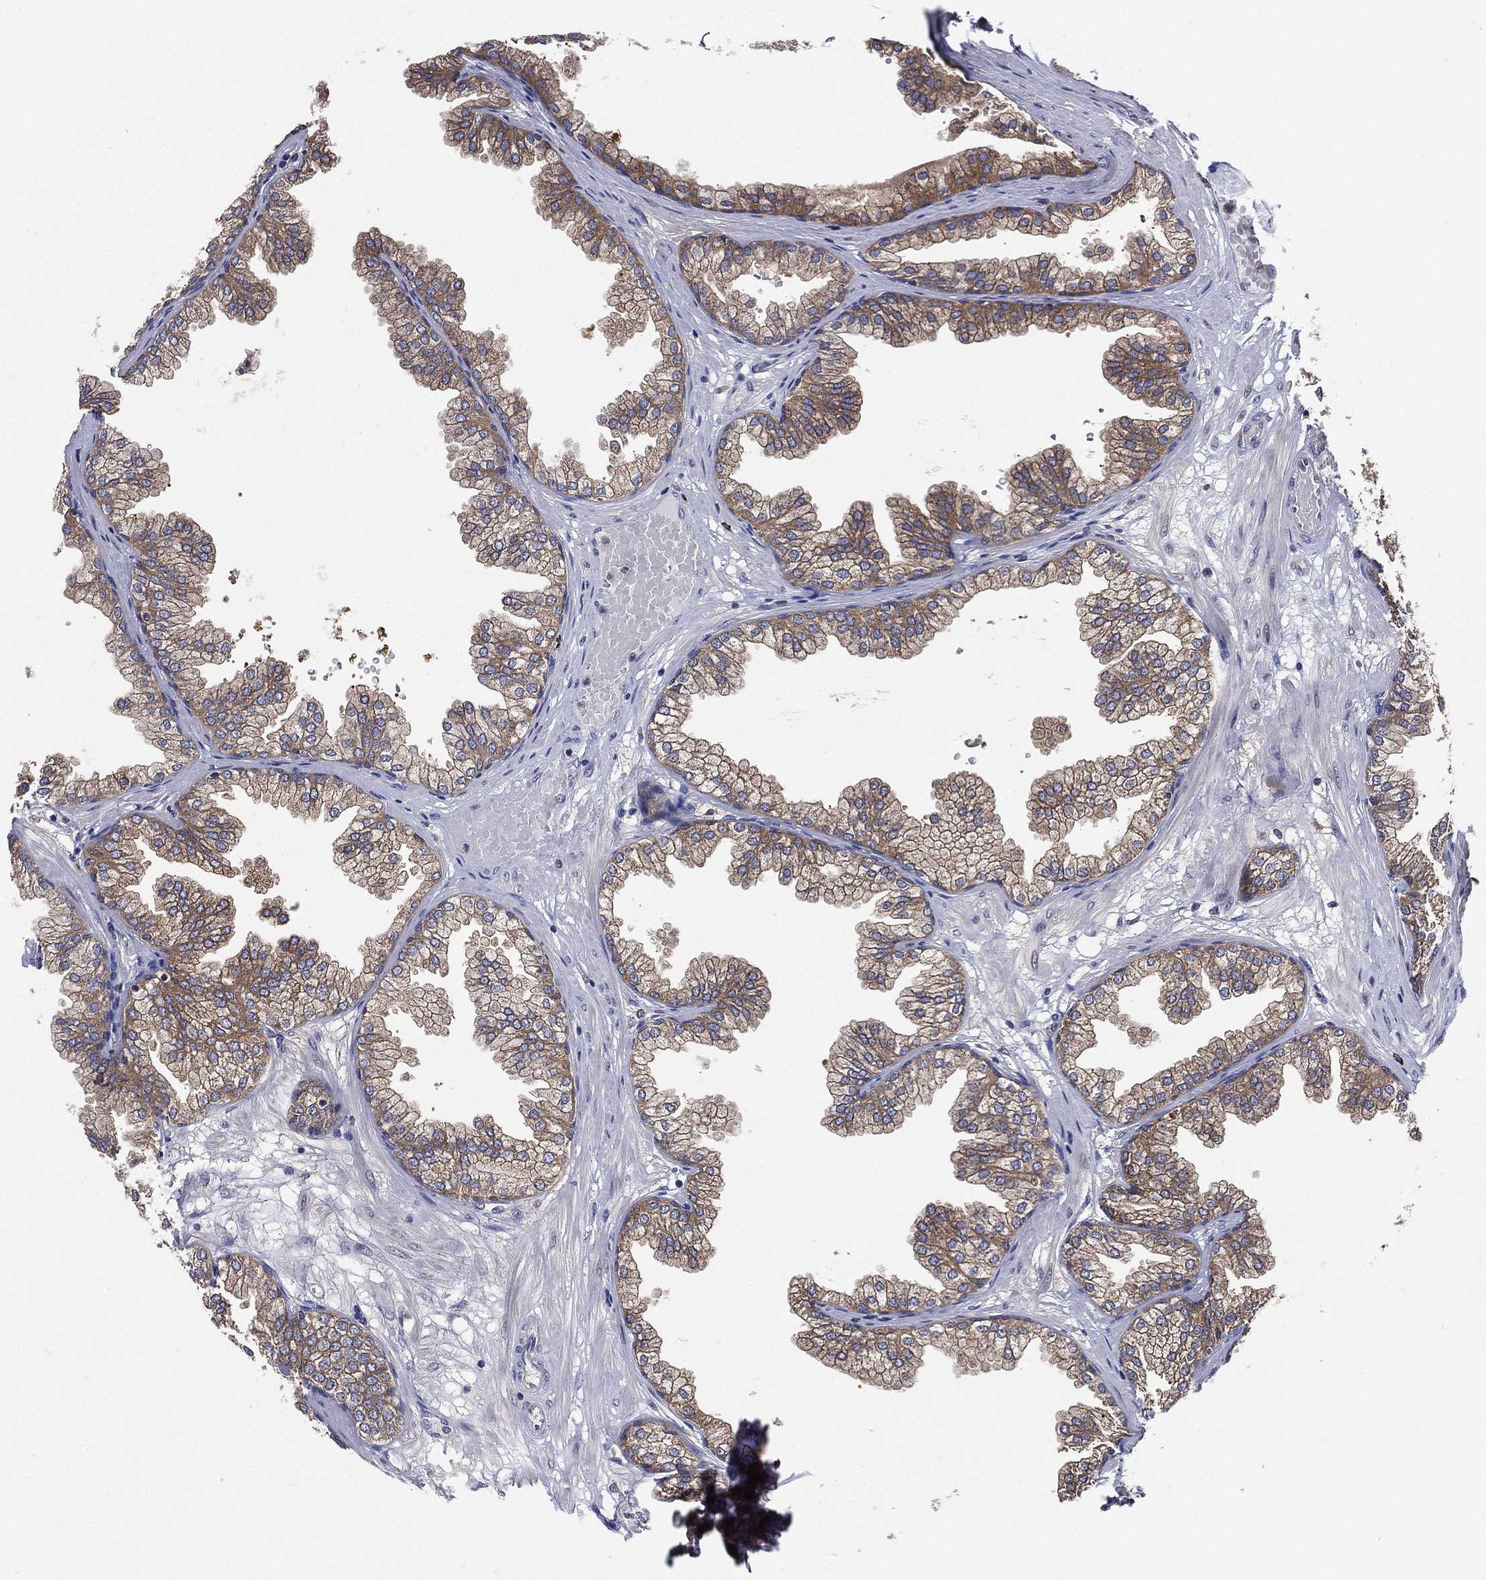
{"staining": {"intensity": "moderate", "quantity": ">75%", "location": "cytoplasmic/membranous"}, "tissue": "prostate", "cell_type": "Glandular cells", "image_type": "normal", "snomed": [{"axis": "morphology", "description": "Normal tissue, NOS"}, {"axis": "topography", "description": "Prostate"}], "caption": "Protein analysis of unremarkable prostate demonstrates moderate cytoplasmic/membranous positivity in approximately >75% of glandular cells. The protein of interest is stained brown, and the nuclei are stained in blue (DAB (3,3'-diaminobenzidine) IHC with brightfield microscopy, high magnification).", "gene": "SMPD3", "patient": {"sex": "male", "age": 37}}